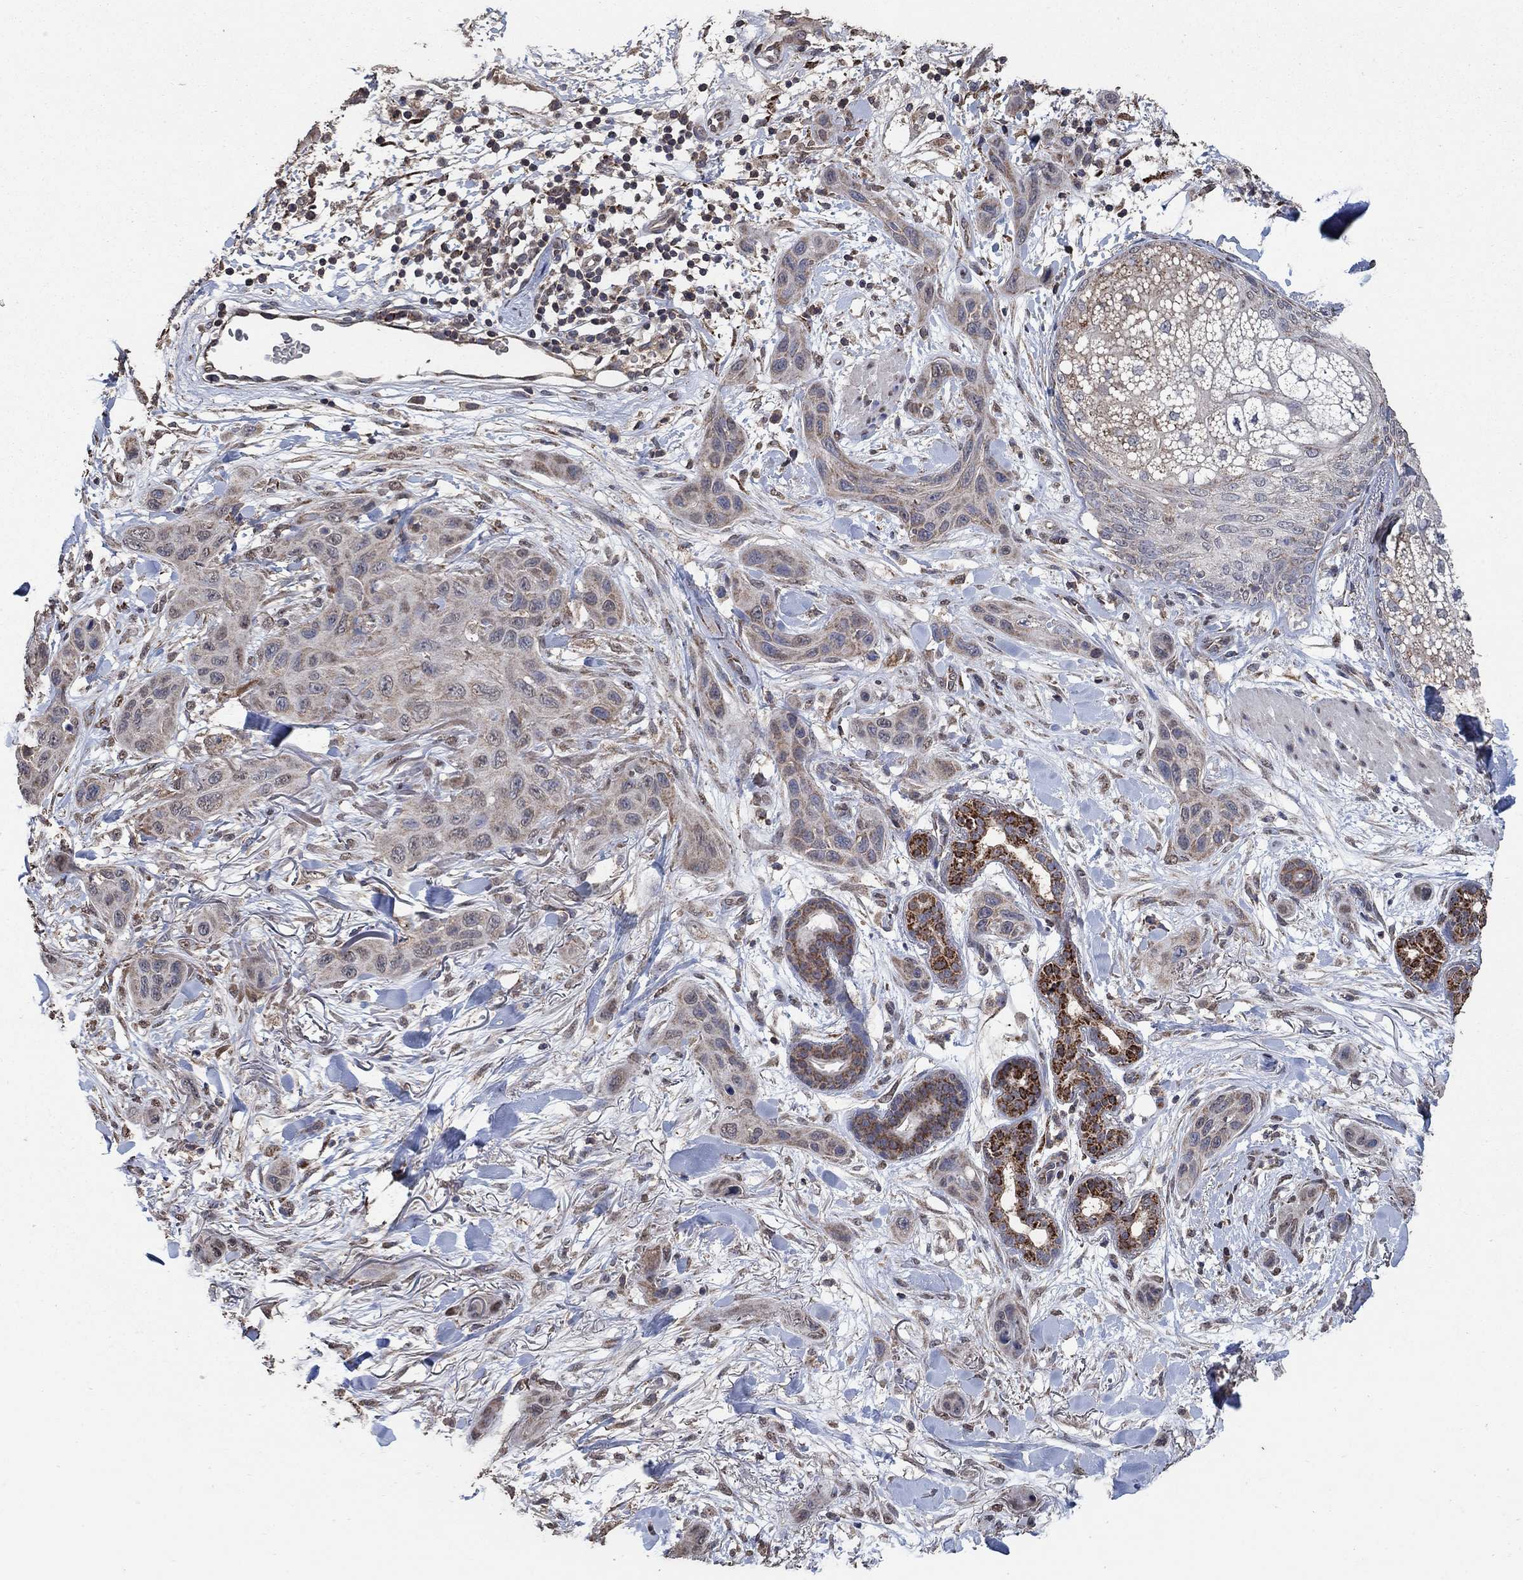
{"staining": {"intensity": "strong", "quantity": "<25%", "location": "cytoplasmic/membranous"}, "tissue": "skin cancer", "cell_type": "Tumor cells", "image_type": "cancer", "snomed": [{"axis": "morphology", "description": "Squamous cell carcinoma, NOS"}, {"axis": "topography", "description": "Skin"}], "caption": "Protein expression analysis of skin squamous cell carcinoma shows strong cytoplasmic/membranous expression in about <25% of tumor cells.", "gene": "MRPS24", "patient": {"sex": "male", "age": 78}}